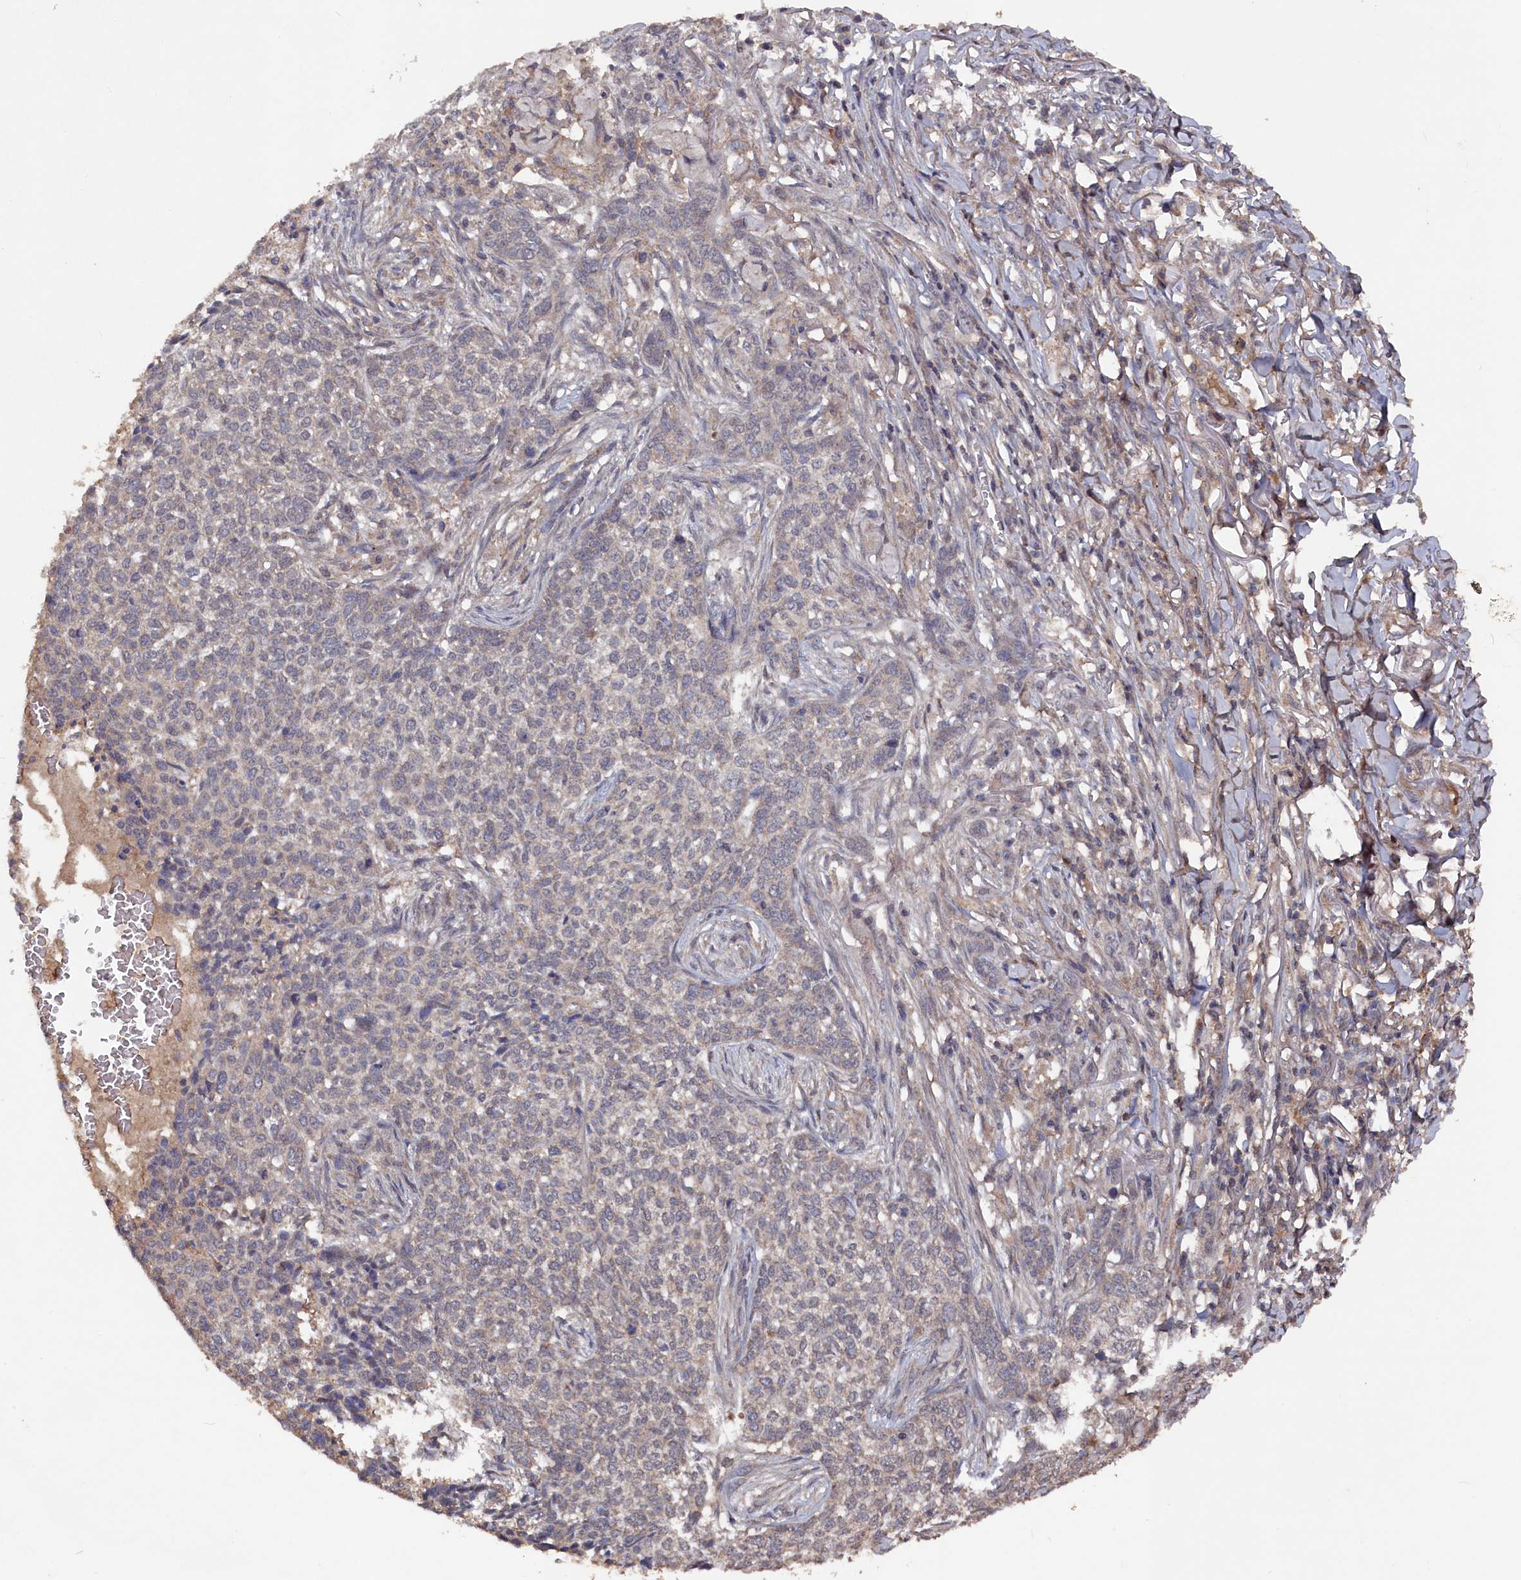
{"staining": {"intensity": "weak", "quantity": "<25%", "location": "cytoplasmic/membranous"}, "tissue": "skin cancer", "cell_type": "Tumor cells", "image_type": "cancer", "snomed": [{"axis": "morphology", "description": "Basal cell carcinoma"}, {"axis": "topography", "description": "Skin"}], "caption": "A high-resolution photomicrograph shows immunohistochemistry (IHC) staining of basal cell carcinoma (skin), which exhibits no significant expression in tumor cells. The staining is performed using DAB (3,3'-diaminobenzidine) brown chromogen with nuclei counter-stained in using hematoxylin.", "gene": "TMC5", "patient": {"sex": "male", "age": 85}}